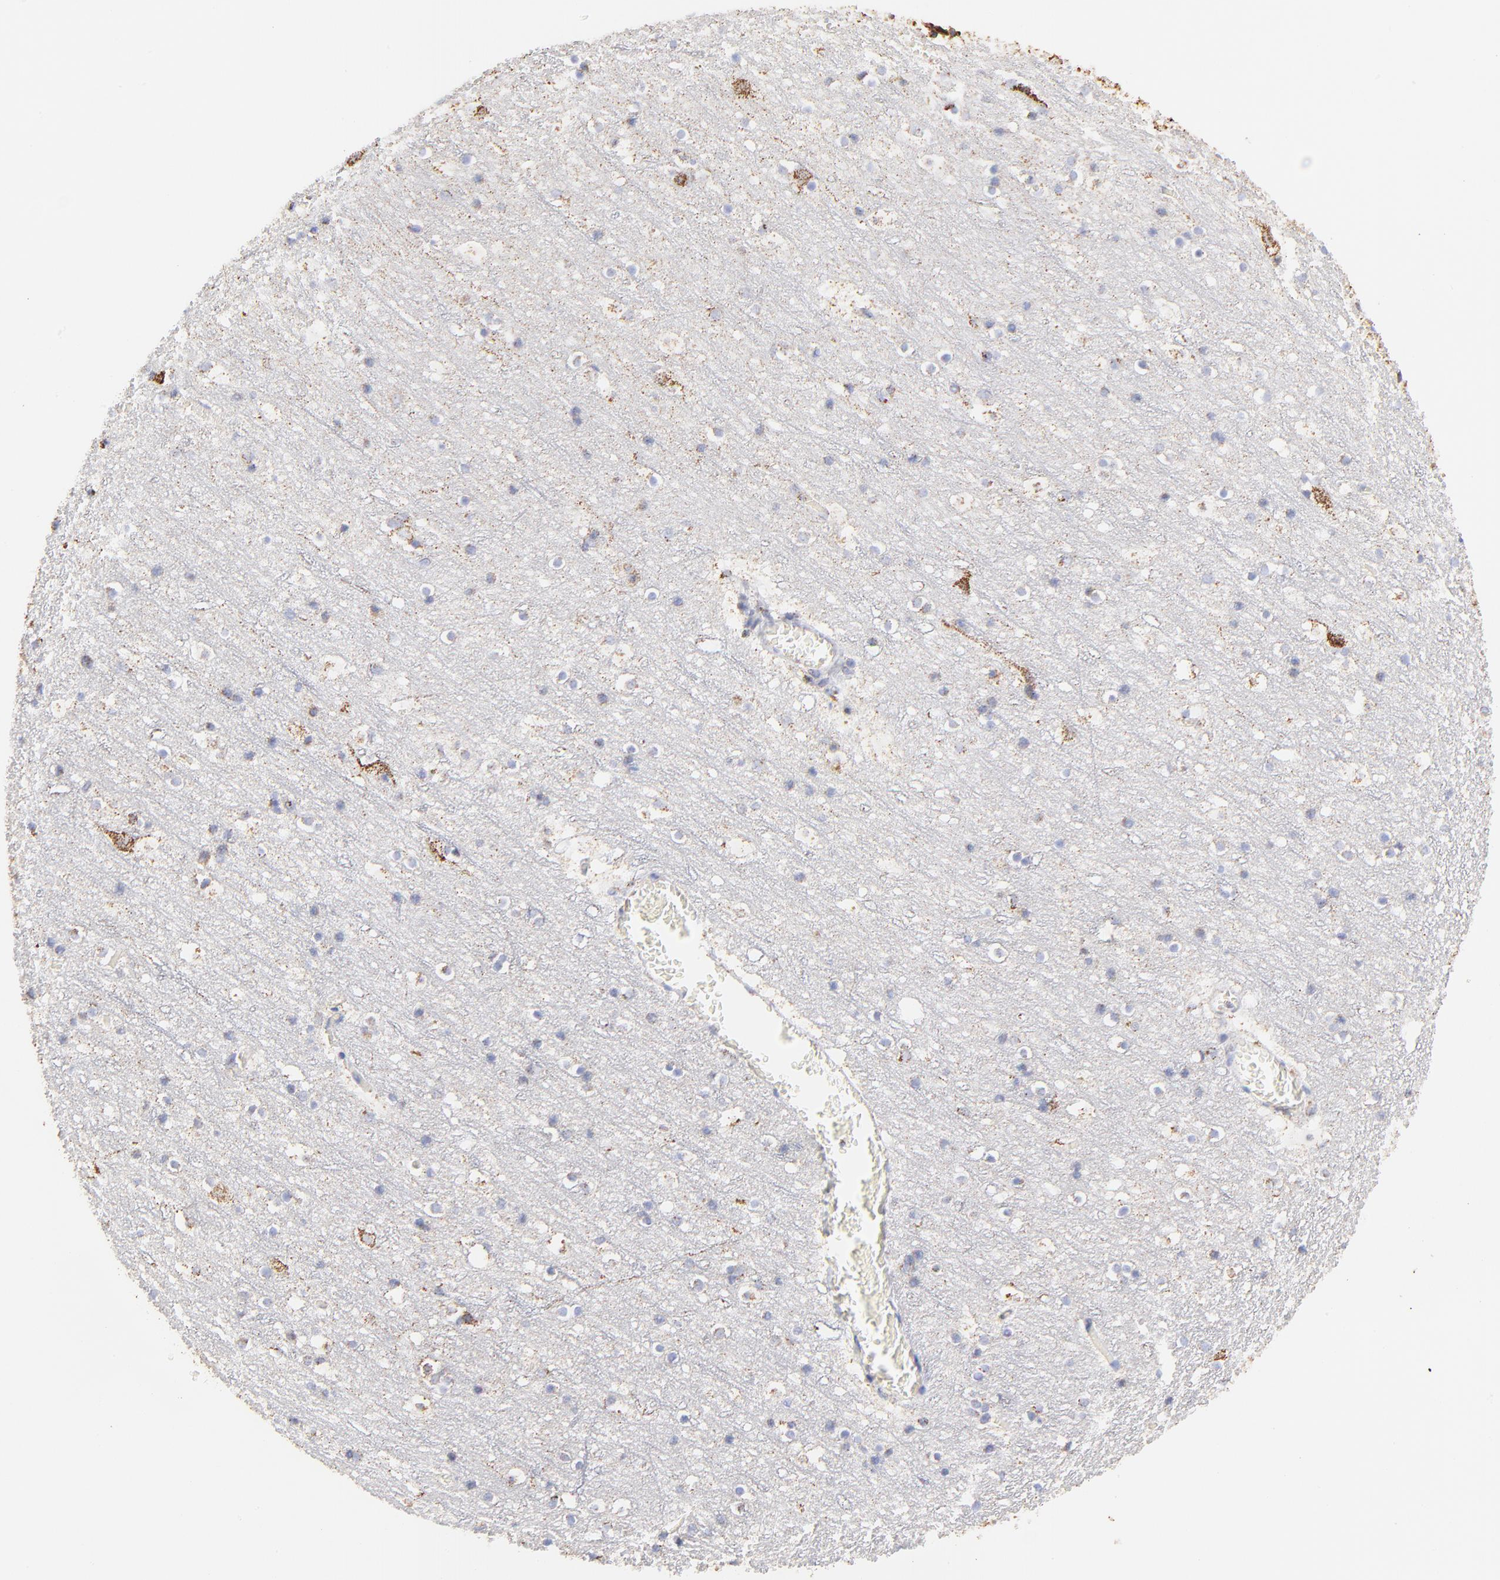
{"staining": {"intensity": "negative", "quantity": "none", "location": "none"}, "tissue": "cerebral cortex", "cell_type": "Endothelial cells", "image_type": "normal", "snomed": [{"axis": "morphology", "description": "Normal tissue, NOS"}, {"axis": "topography", "description": "Cerebral cortex"}], "caption": "High power microscopy micrograph of an immunohistochemistry (IHC) image of unremarkable cerebral cortex, revealing no significant expression in endothelial cells.", "gene": "COX4I1", "patient": {"sex": "male", "age": 45}}